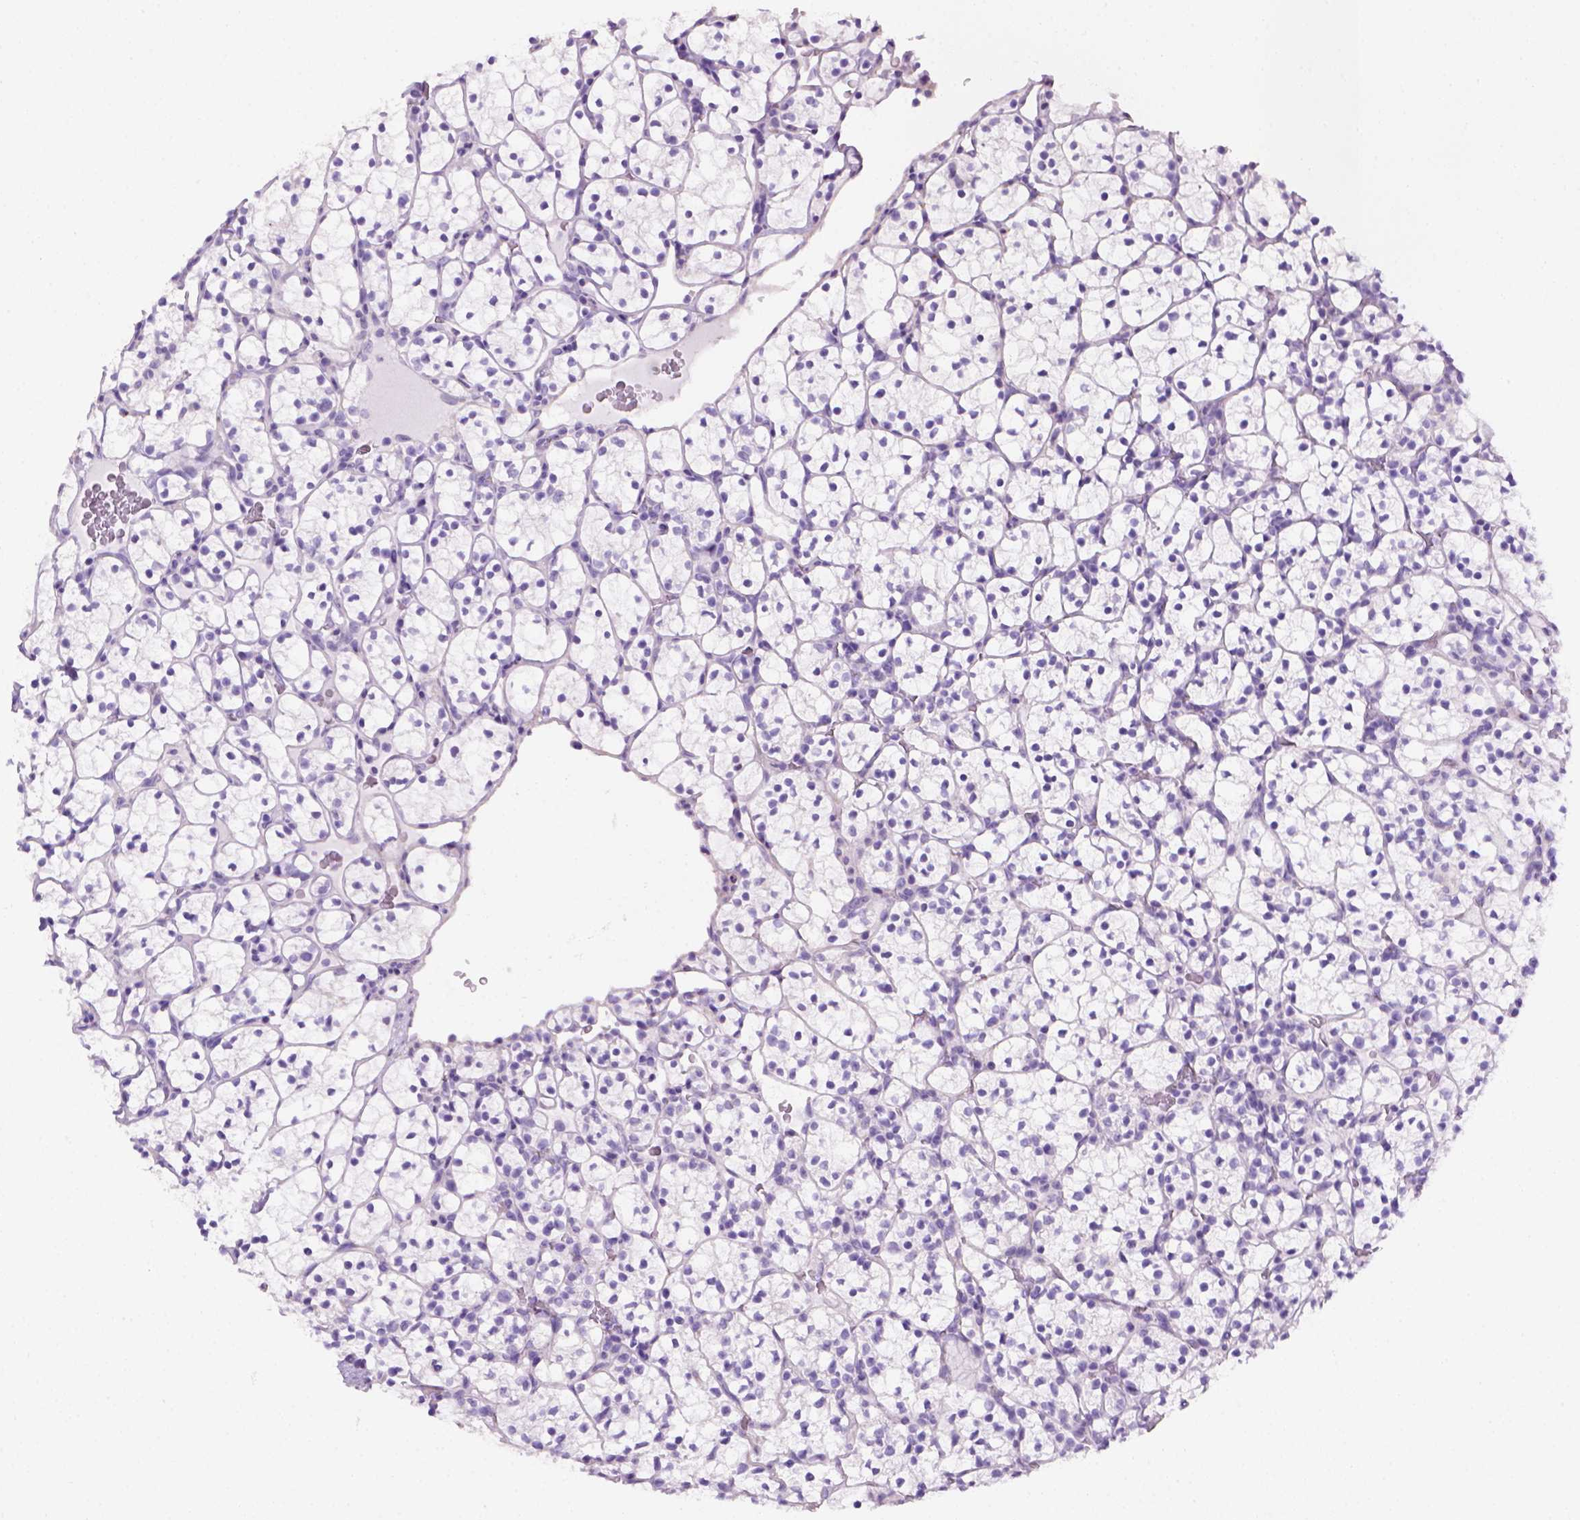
{"staining": {"intensity": "negative", "quantity": "none", "location": "none"}, "tissue": "renal cancer", "cell_type": "Tumor cells", "image_type": "cancer", "snomed": [{"axis": "morphology", "description": "Adenocarcinoma, NOS"}, {"axis": "topography", "description": "Kidney"}], "caption": "Histopathology image shows no protein expression in tumor cells of renal cancer tissue. (DAB (3,3'-diaminobenzidine) immunohistochemistry visualized using brightfield microscopy, high magnification).", "gene": "ARHGEF33", "patient": {"sex": "female", "age": 89}}